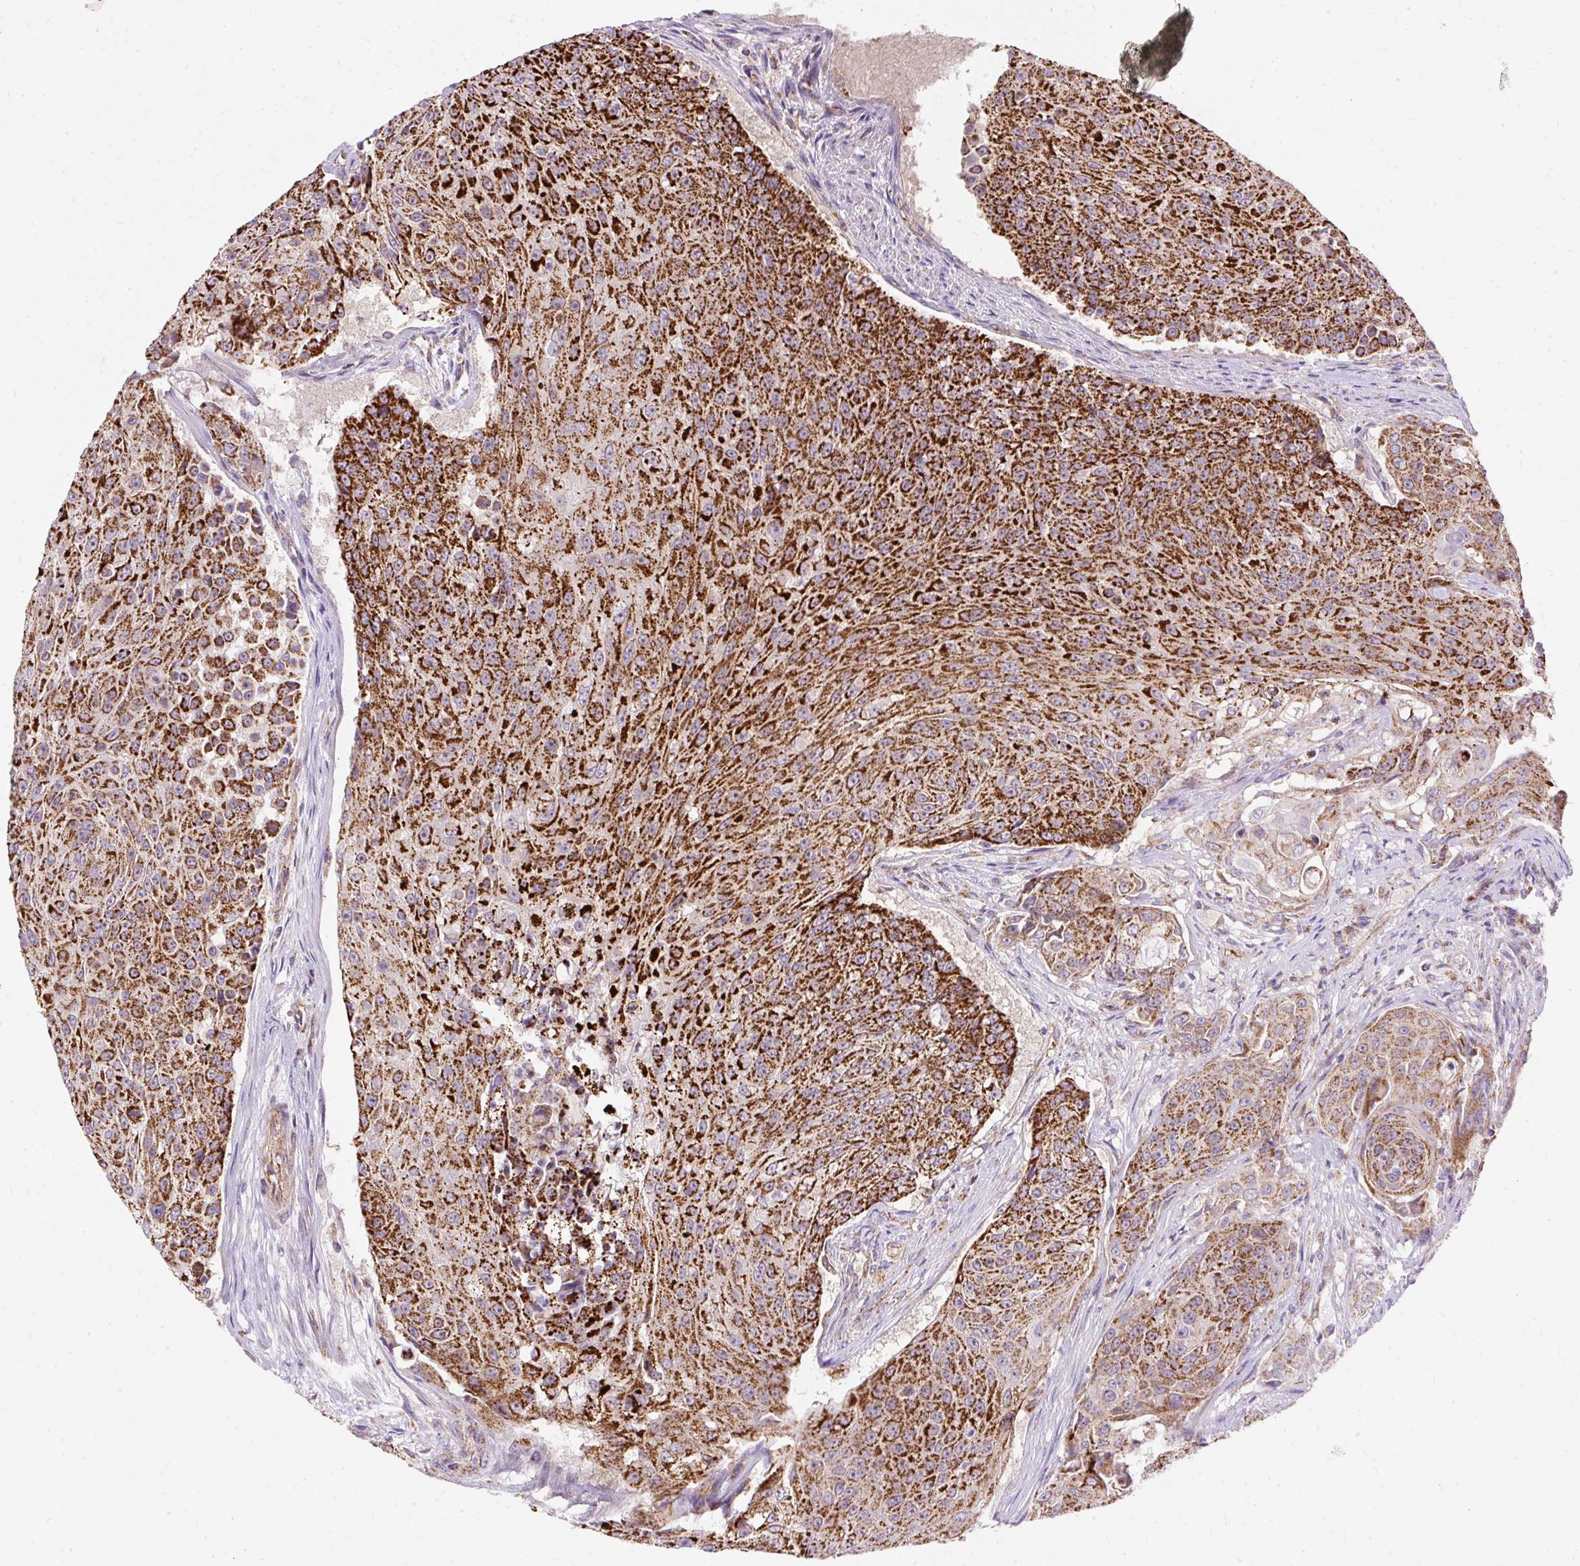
{"staining": {"intensity": "strong", "quantity": ">75%", "location": "cytoplasmic/membranous"}, "tissue": "urothelial cancer", "cell_type": "Tumor cells", "image_type": "cancer", "snomed": [{"axis": "morphology", "description": "Urothelial carcinoma, High grade"}, {"axis": "topography", "description": "Urinary bladder"}], "caption": "Strong cytoplasmic/membranous staining is appreciated in about >75% of tumor cells in urothelial cancer. Immunohistochemistry stains the protein in brown and the nuclei are stained blue.", "gene": "CEP290", "patient": {"sex": "female", "age": 63}}